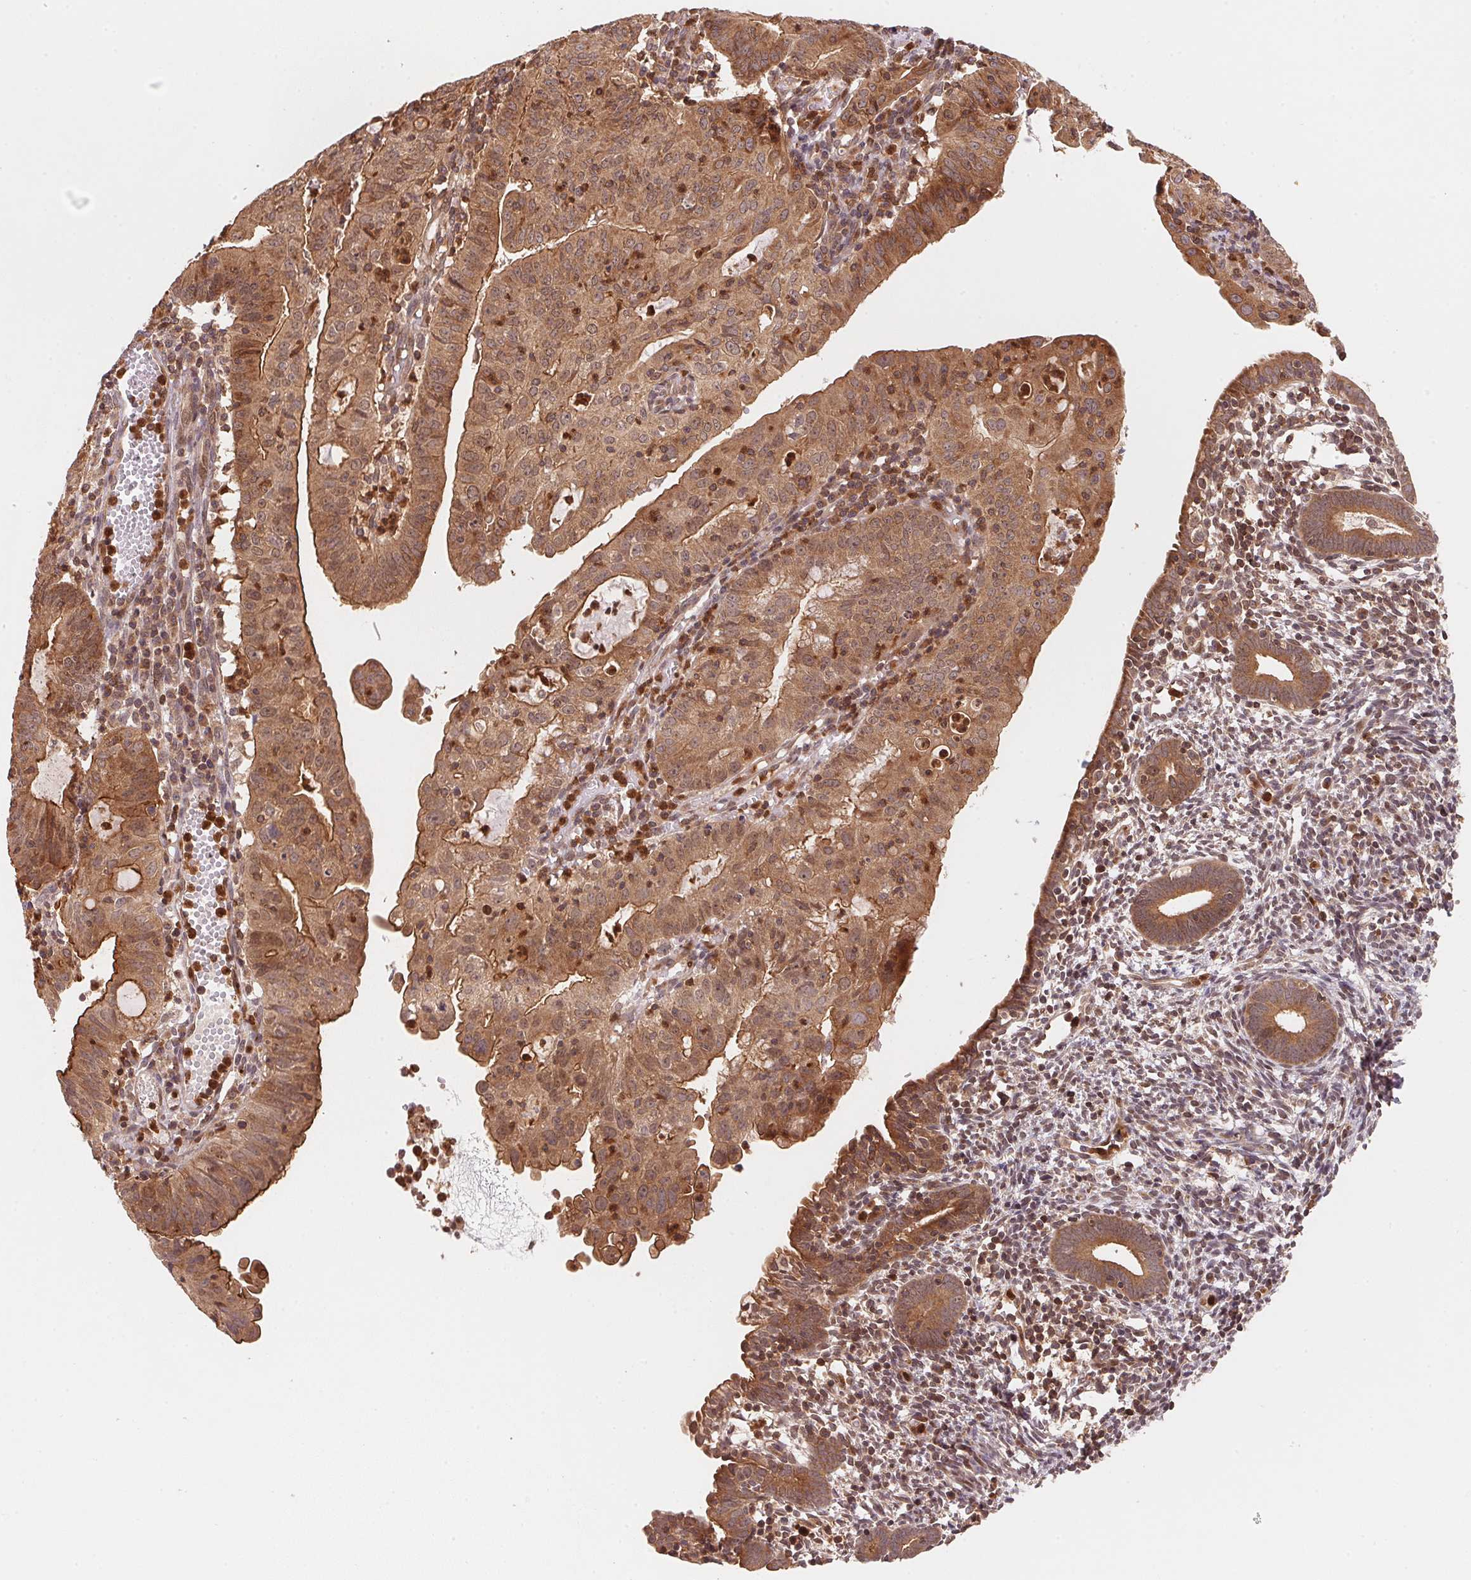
{"staining": {"intensity": "strong", "quantity": ">75%", "location": "cytoplasmic/membranous,nuclear"}, "tissue": "endometrial cancer", "cell_type": "Tumor cells", "image_type": "cancer", "snomed": [{"axis": "morphology", "description": "Adenocarcinoma, NOS"}, {"axis": "topography", "description": "Endometrium"}], "caption": "Immunohistochemical staining of adenocarcinoma (endometrial) demonstrates high levels of strong cytoplasmic/membranous and nuclear protein expression in approximately >75% of tumor cells.", "gene": "CCDC102B", "patient": {"sex": "female", "age": 60}}